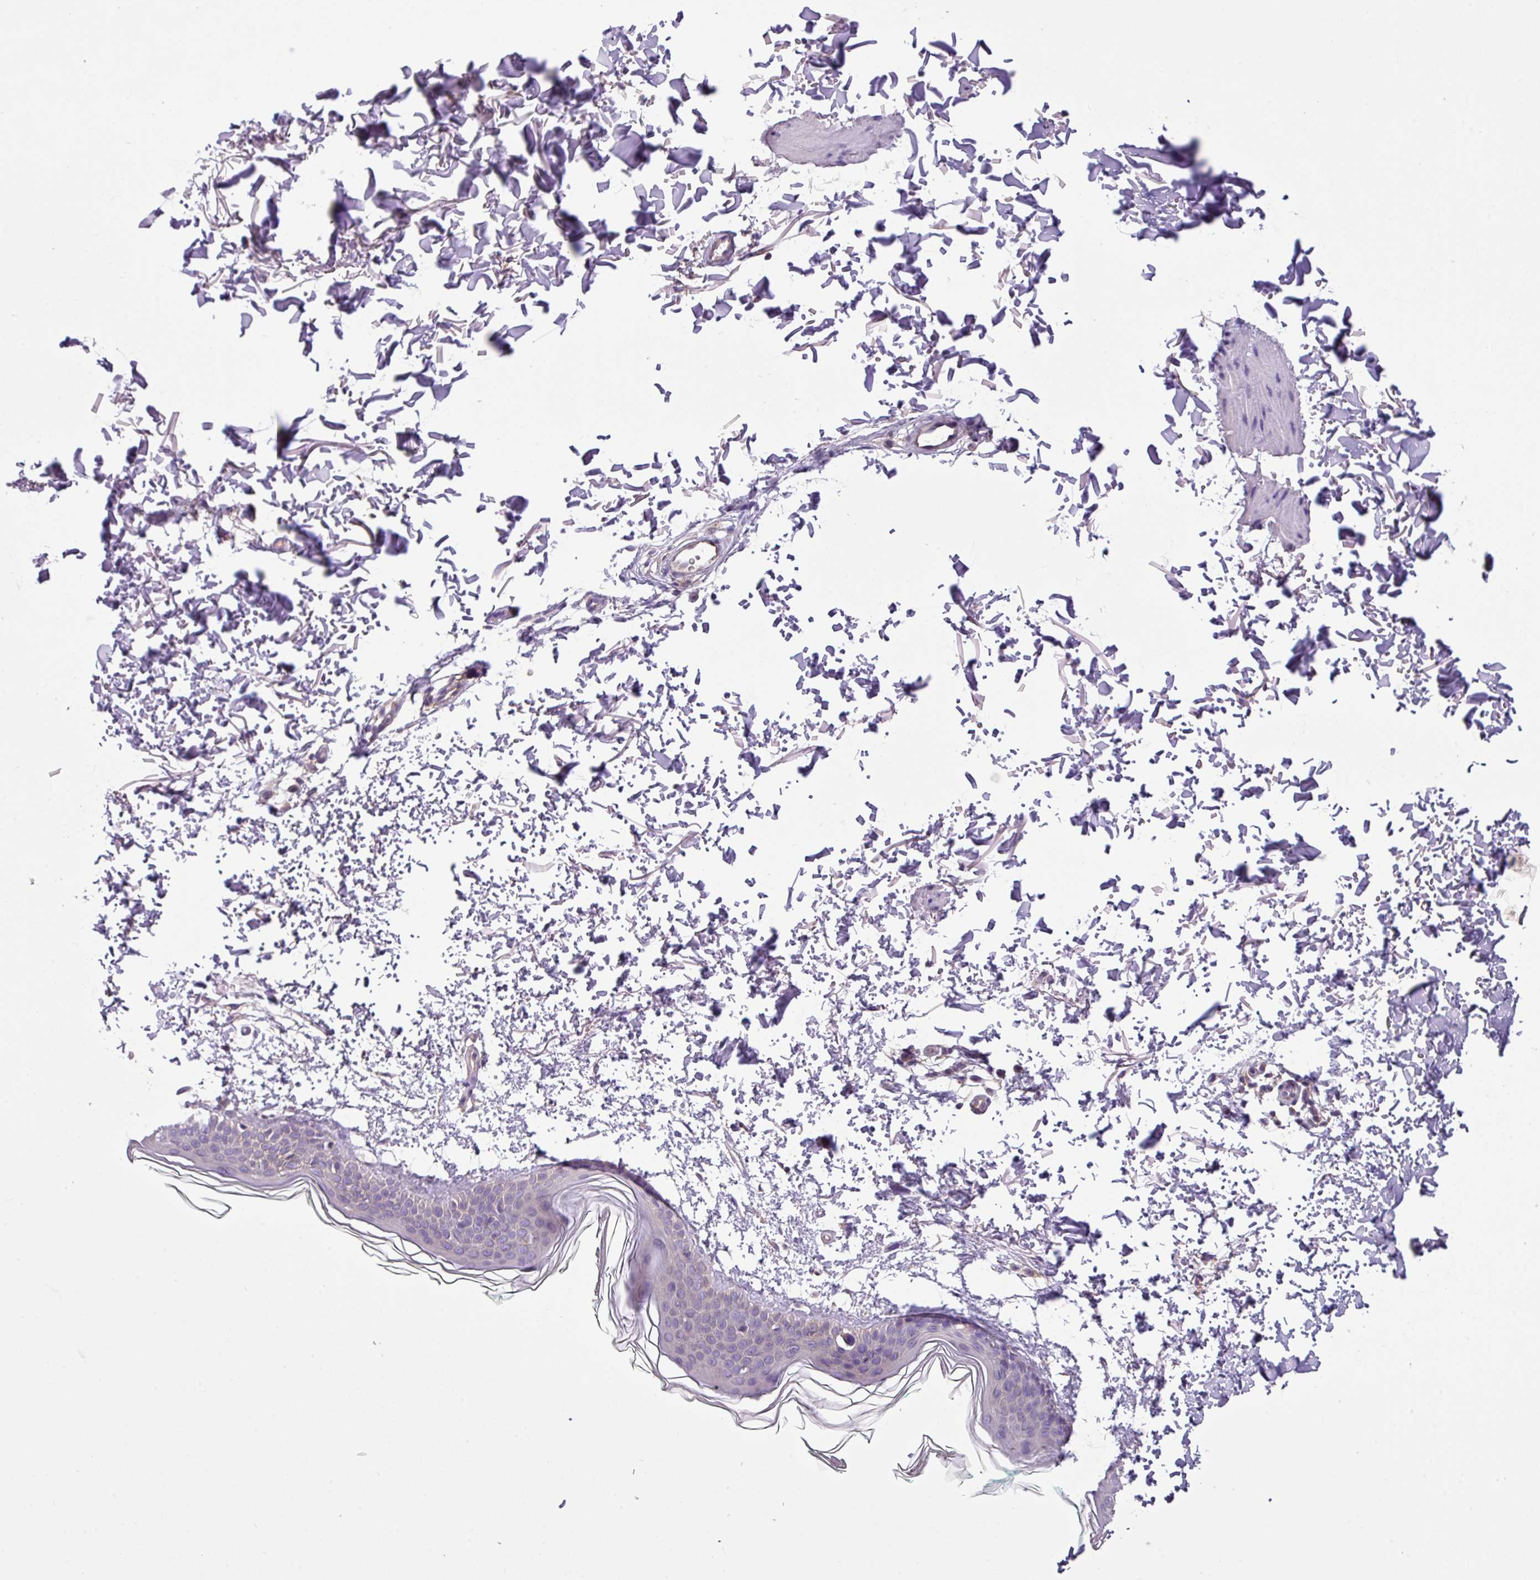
{"staining": {"intensity": "negative", "quantity": "none", "location": "none"}, "tissue": "skin", "cell_type": "Fibroblasts", "image_type": "normal", "snomed": [{"axis": "morphology", "description": "Normal tissue, NOS"}, {"axis": "topography", "description": "Skin"}], "caption": "A high-resolution image shows immunohistochemistry staining of unremarkable skin, which reveals no significant expression in fibroblasts. (DAB immunohistochemistry visualized using brightfield microscopy, high magnification).", "gene": "SLC23A2", "patient": {"sex": "male", "age": 66}}